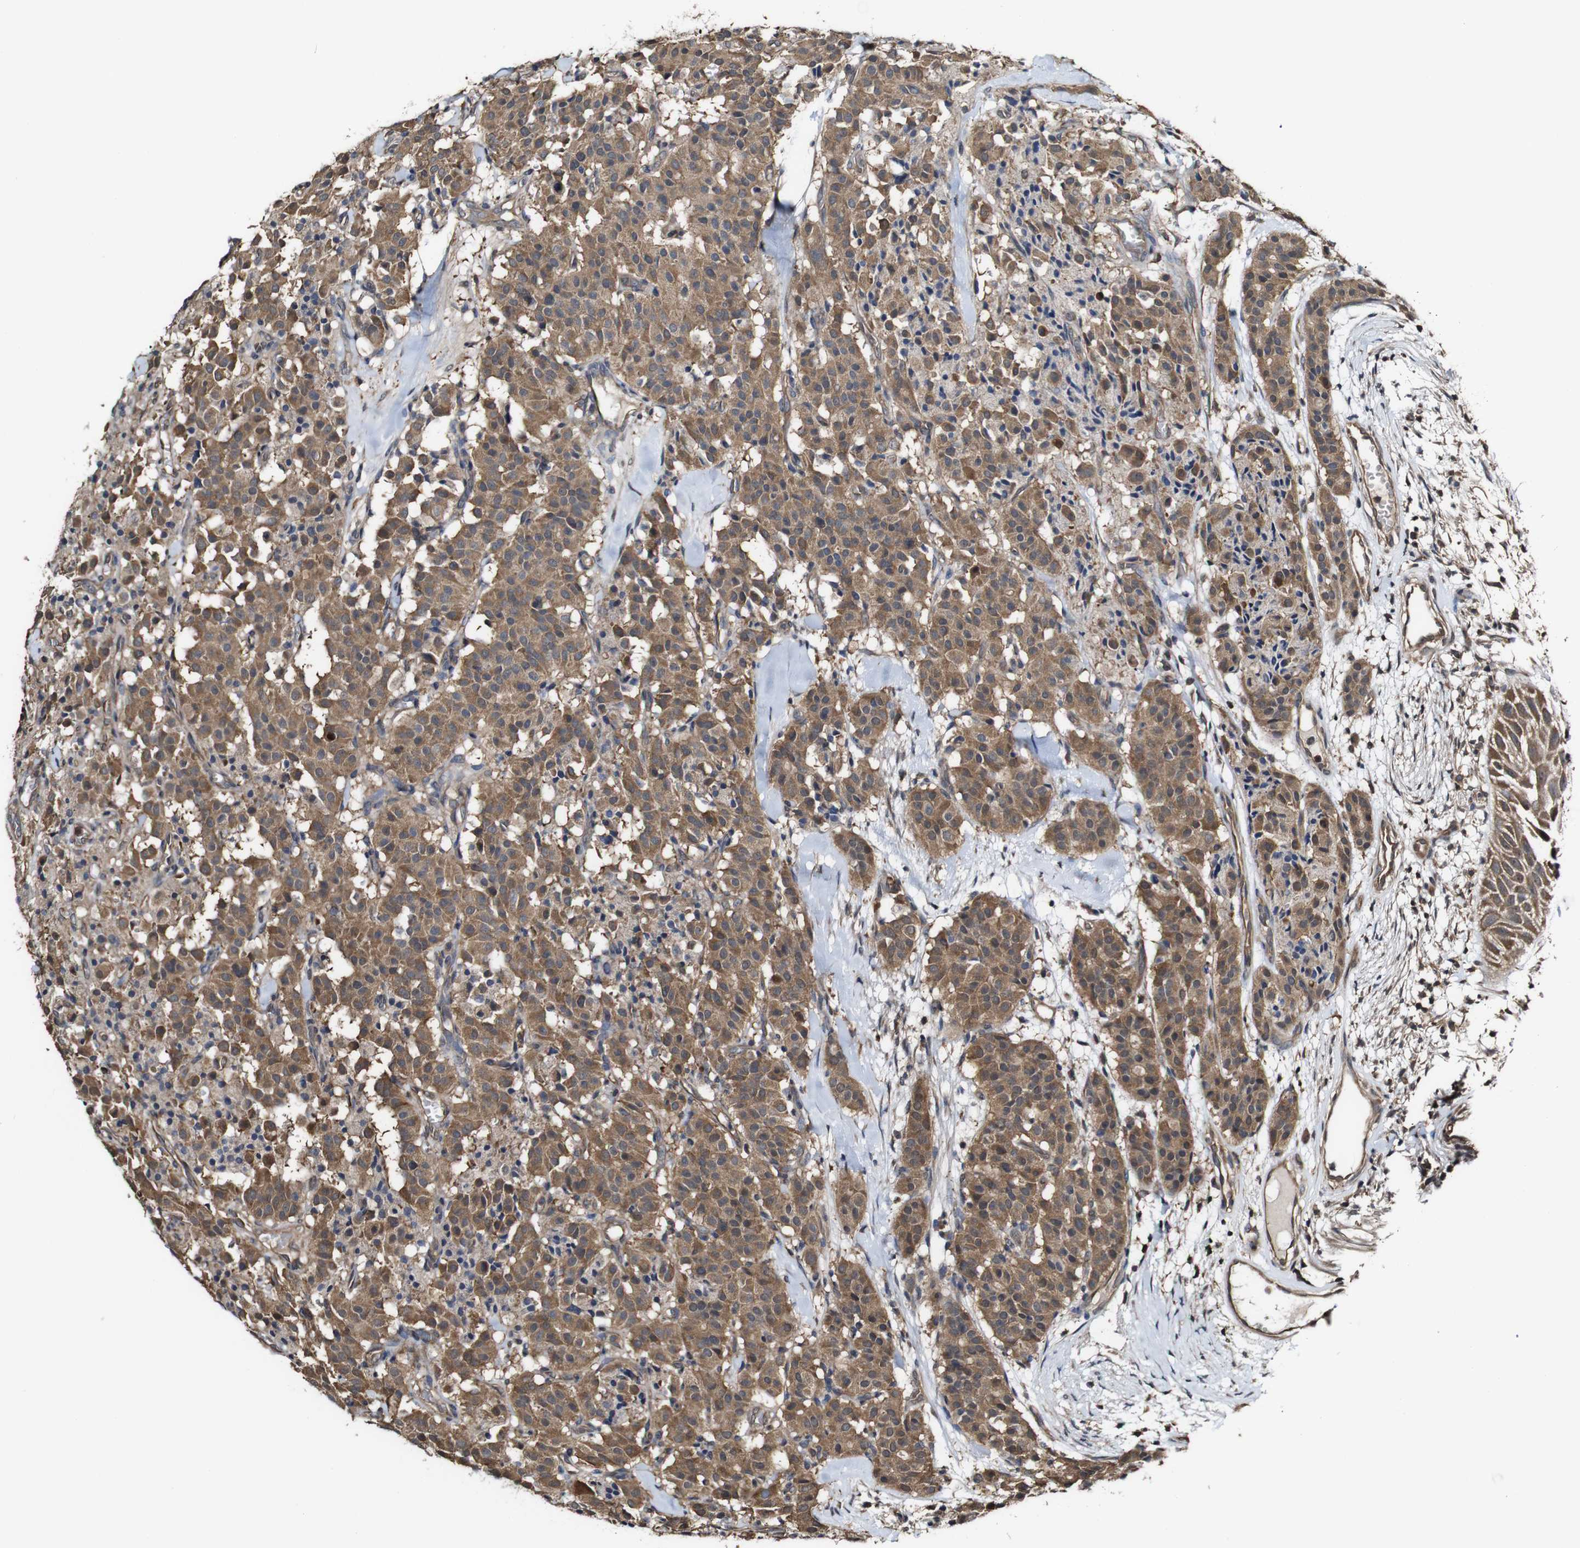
{"staining": {"intensity": "moderate", "quantity": ">75%", "location": "cytoplasmic/membranous"}, "tissue": "carcinoid", "cell_type": "Tumor cells", "image_type": "cancer", "snomed": [{"axis": "morphology", "description": "Carcinoid, malignant, NOS"}, {"axis": "topography", "description": "Lung"}], "caption": "This micrograph displays IHC staining of carcinoid, with medium moderate cytoplasmic/membranous positivity in about >75% of tumor cells.", "gene": "PTPRR", "patient": {"sex": "male", "age": 30}}